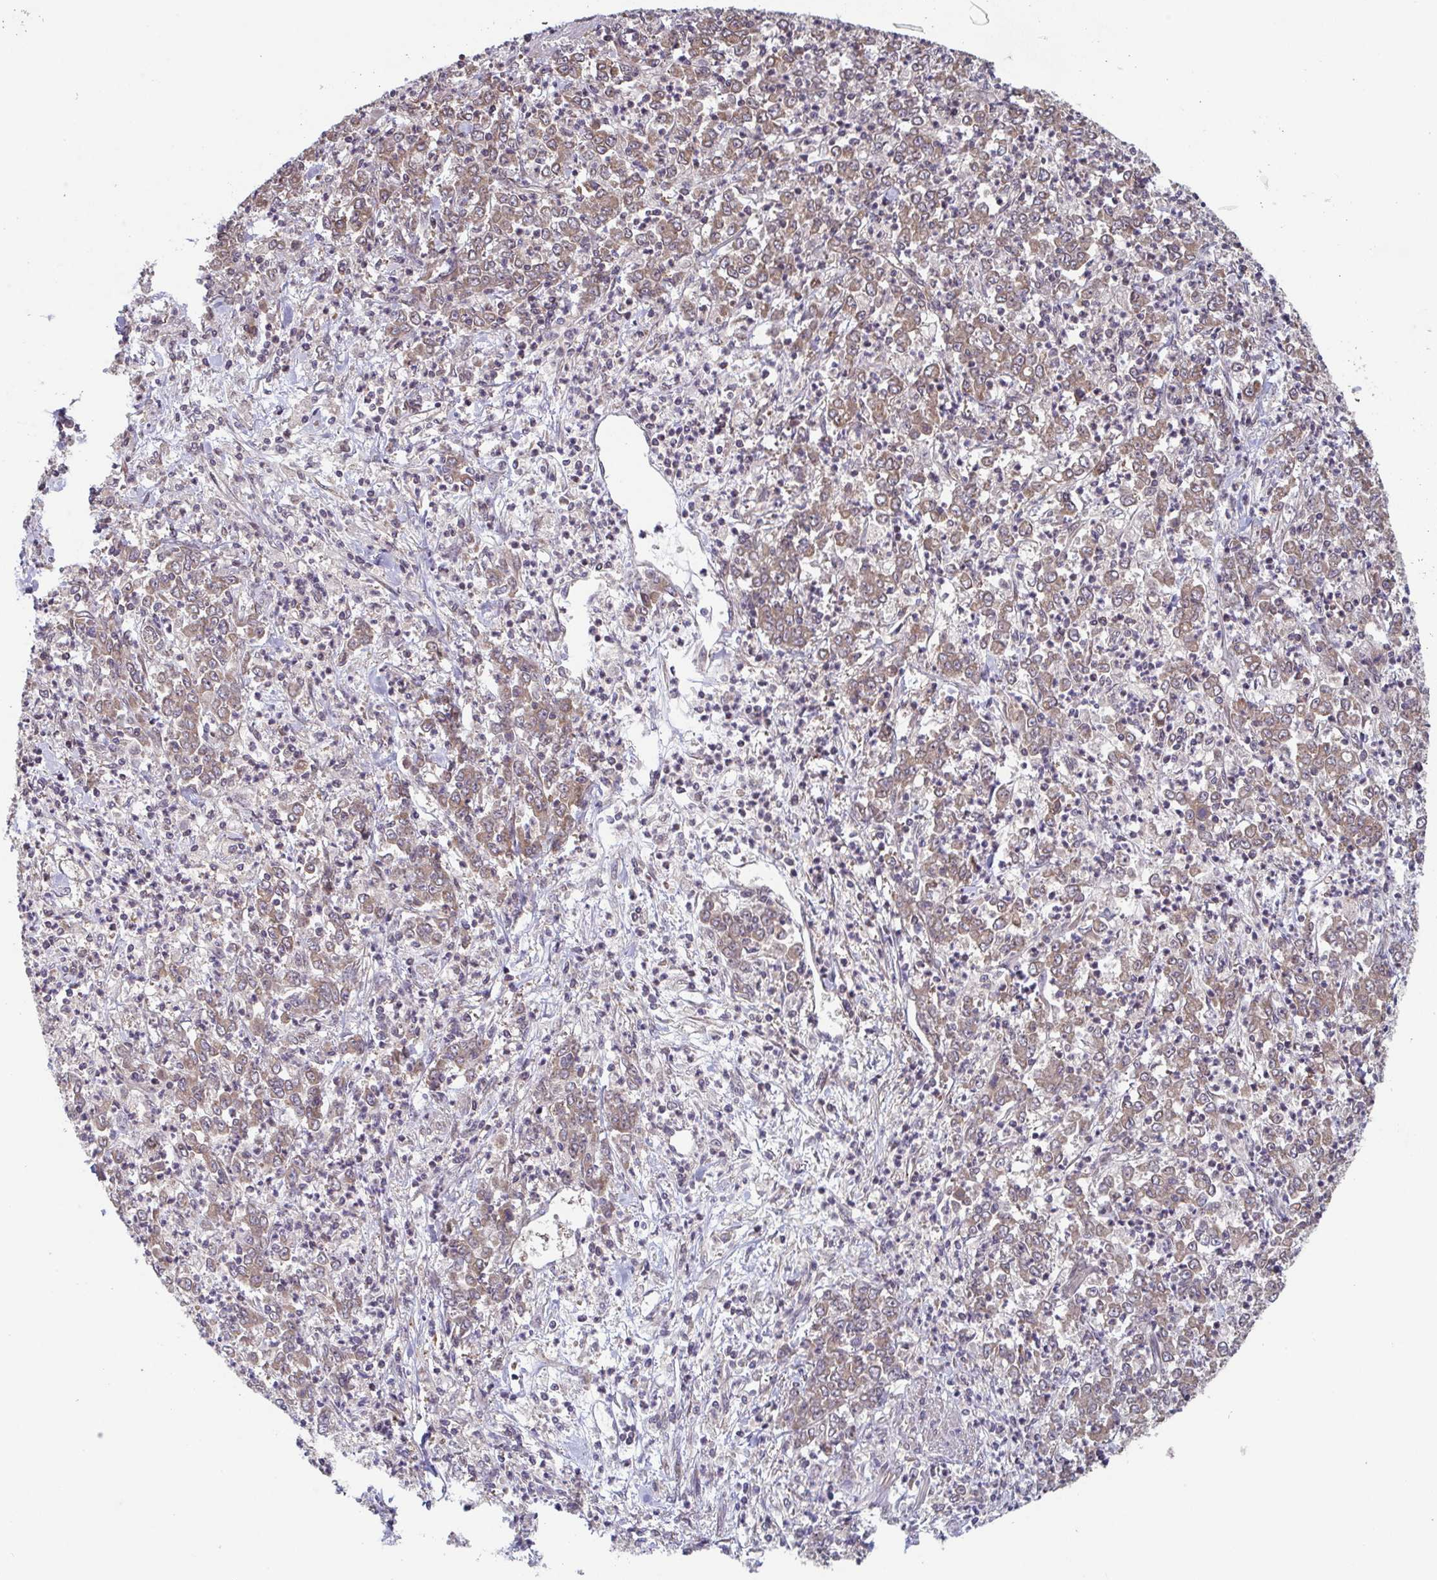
{"staining": {"intensity": "moderate", "quantity": ">75%", "location": "cytoplasmic/membranous"}, "tissue": "stomach cancer", "cell_type": "Tumor cells", "image_type": "cancer", "snomed": [{"axis": "morphology", "description": "Adenocarcinoma, NOS"}, {"axis": "topography", "description": "Stomach, lower"}], "caption": "Moderate cytoplasmic/membranous positivity is appreciated in about >75% of tumor cells in stomach cancer (adenocarcinoma).", "gene": "COPB1", "patient": {"sex": "female", "age": 71}}